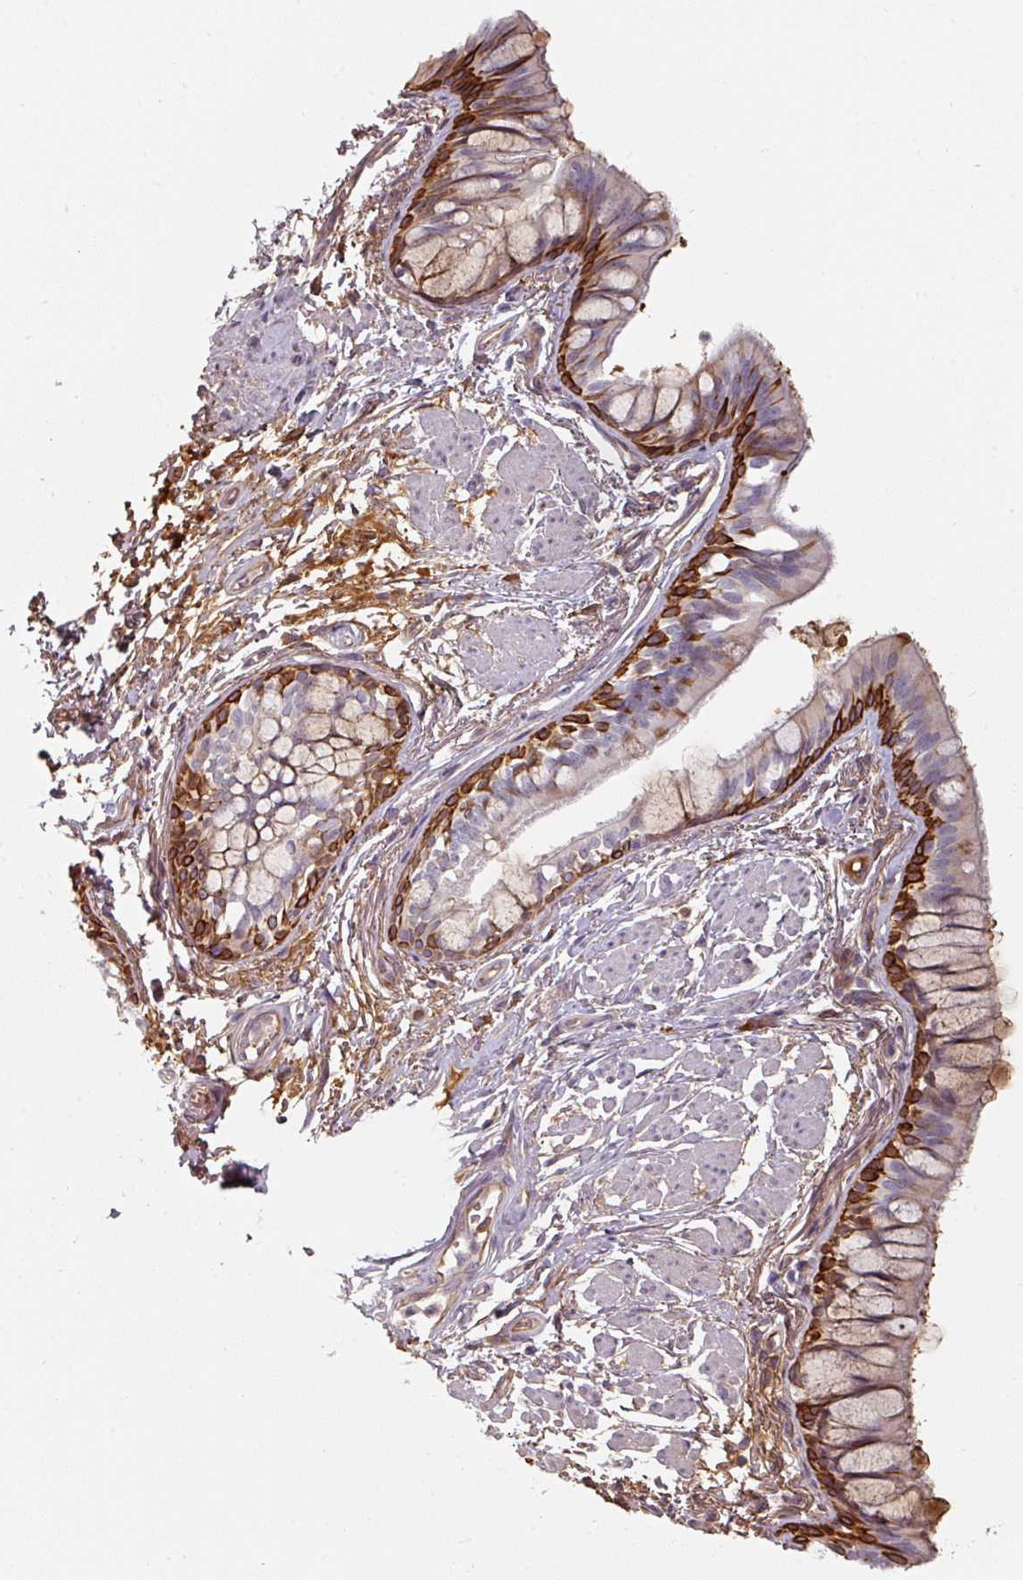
{"staining": {"intensity": "strong", "quantity": "25%-75%", "location": "cytoplasmic/membranous"}, "tissue": "bronchus", "cell_type": "Respiratory epithelial cells", "image_type": "normal", "snomed": [{"axis": "morphology", "description": "Normal tissue, NOS"}, {"axis": "topography", "description": "Bronchus"}], "caption": "Bronchus stained with immunohistochemistry reveals strong cytoplasmic/membranous staining in approximately 25%-75% of respiratory epithelial cells. (Stains: DAB in brown, nuclei in blue, Microscopy: brightfield microscopy at high magnification).", "gene": "CEP78", "patient": {"sex": "male", "age": 70}}